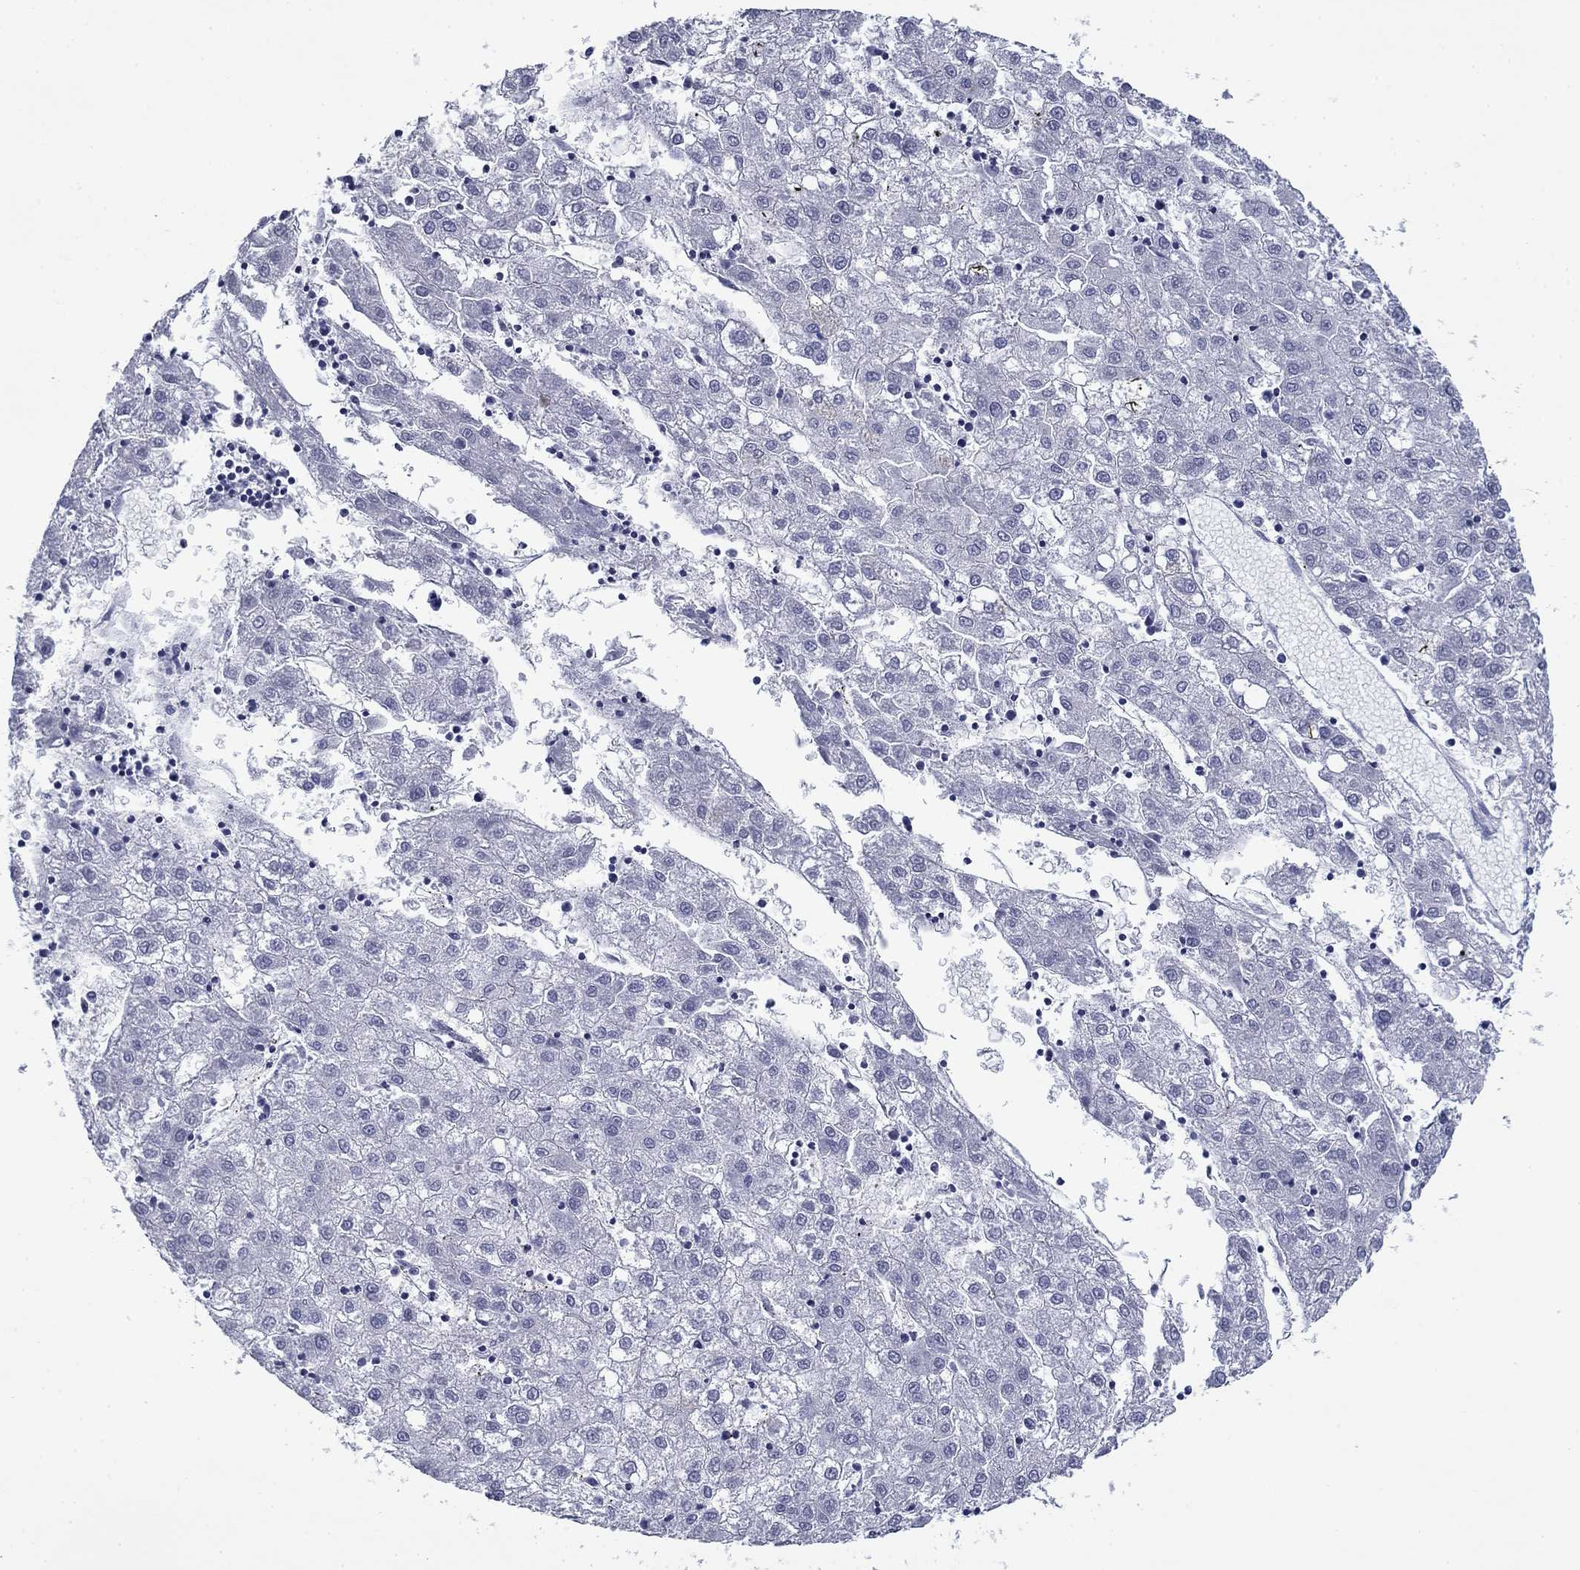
{"staining": {"intensity": "negative", "quantity": "none", "location": "none"}, "tissue": "liver cancer", "cell_type": "Tumor cells", "image_type": "cancer", "snomed": [{"axis": "morphology", "description": "Carcinoma, Hepatocellular, NOS"}, {"axis": "topography", "description": "Liver"}], "caption": "IHC of human liver hepatocellular carcinoma reveals no staining in tumor cells.", "gene": "BCL2L14", "patient": {"sex": "male", "age": 72}}